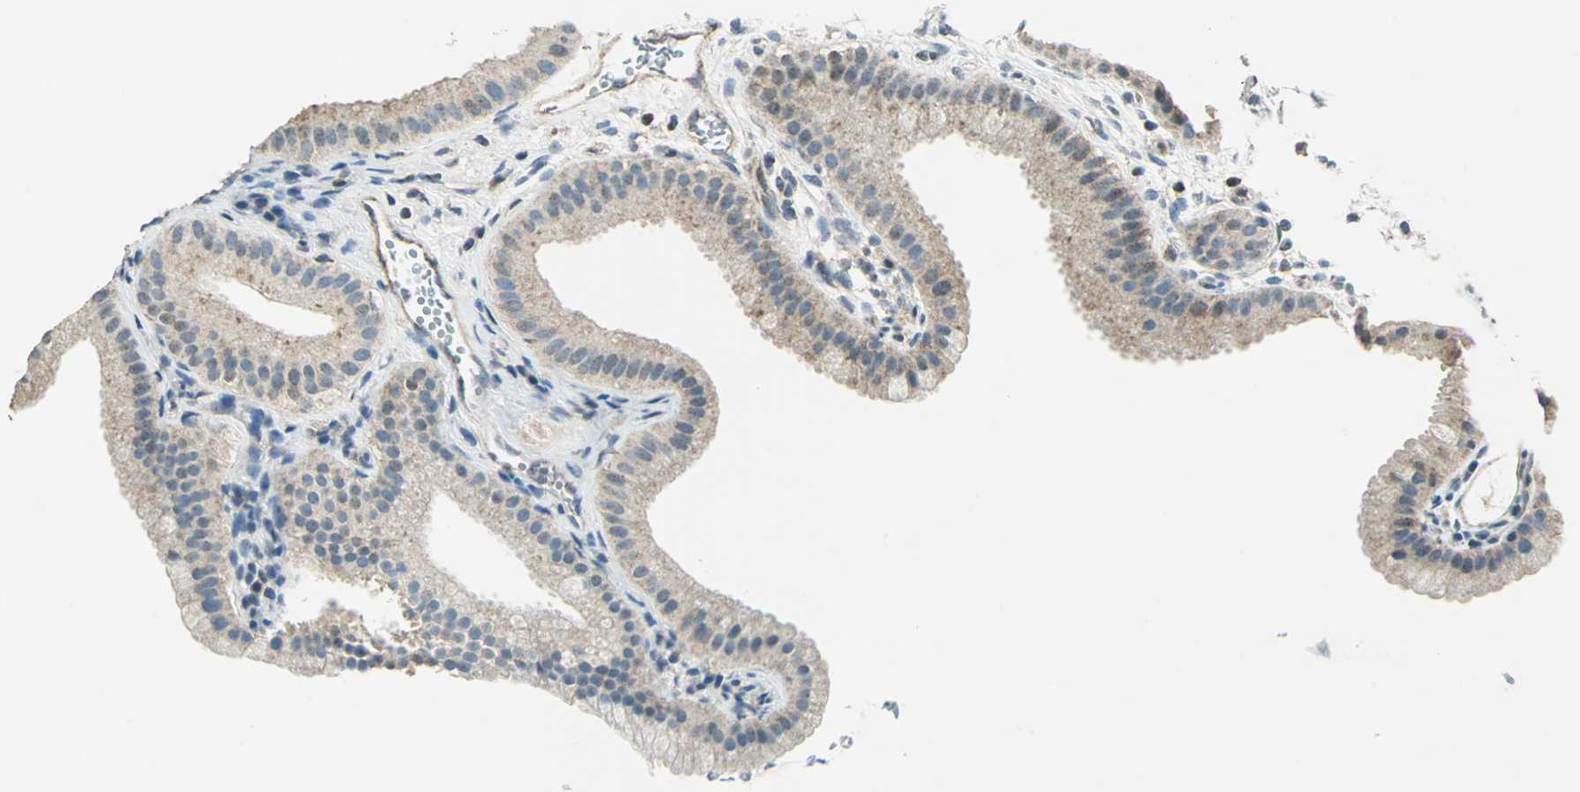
{"staining": {"intensity": "moderate", "quantity": ">75%", "location": "cytoplasmic/membranous"}, "tissue": "gallbladder", "cell_type": "Glandular cells", "image_type": "normal", "snomed": [{"axis": "morphology", "description": "Normal tissue, NOS"}, {"axis": "topography", "description": "Gallbladder"}], "caption": "Immunohistochemistry staining of normal gallbladder, which exhibits medium levels of moderate cytoplasmic/membranous expression in about >75% of glandular cells indicating moderate cytoplasmic/membranous protein staining. The staining was performed using DAB (brown) for protein detection and nuclei were counterstained in hematoxylin (blue).", "gene": "NUDT2", "patient": {"sex": "female", "age": 64}}